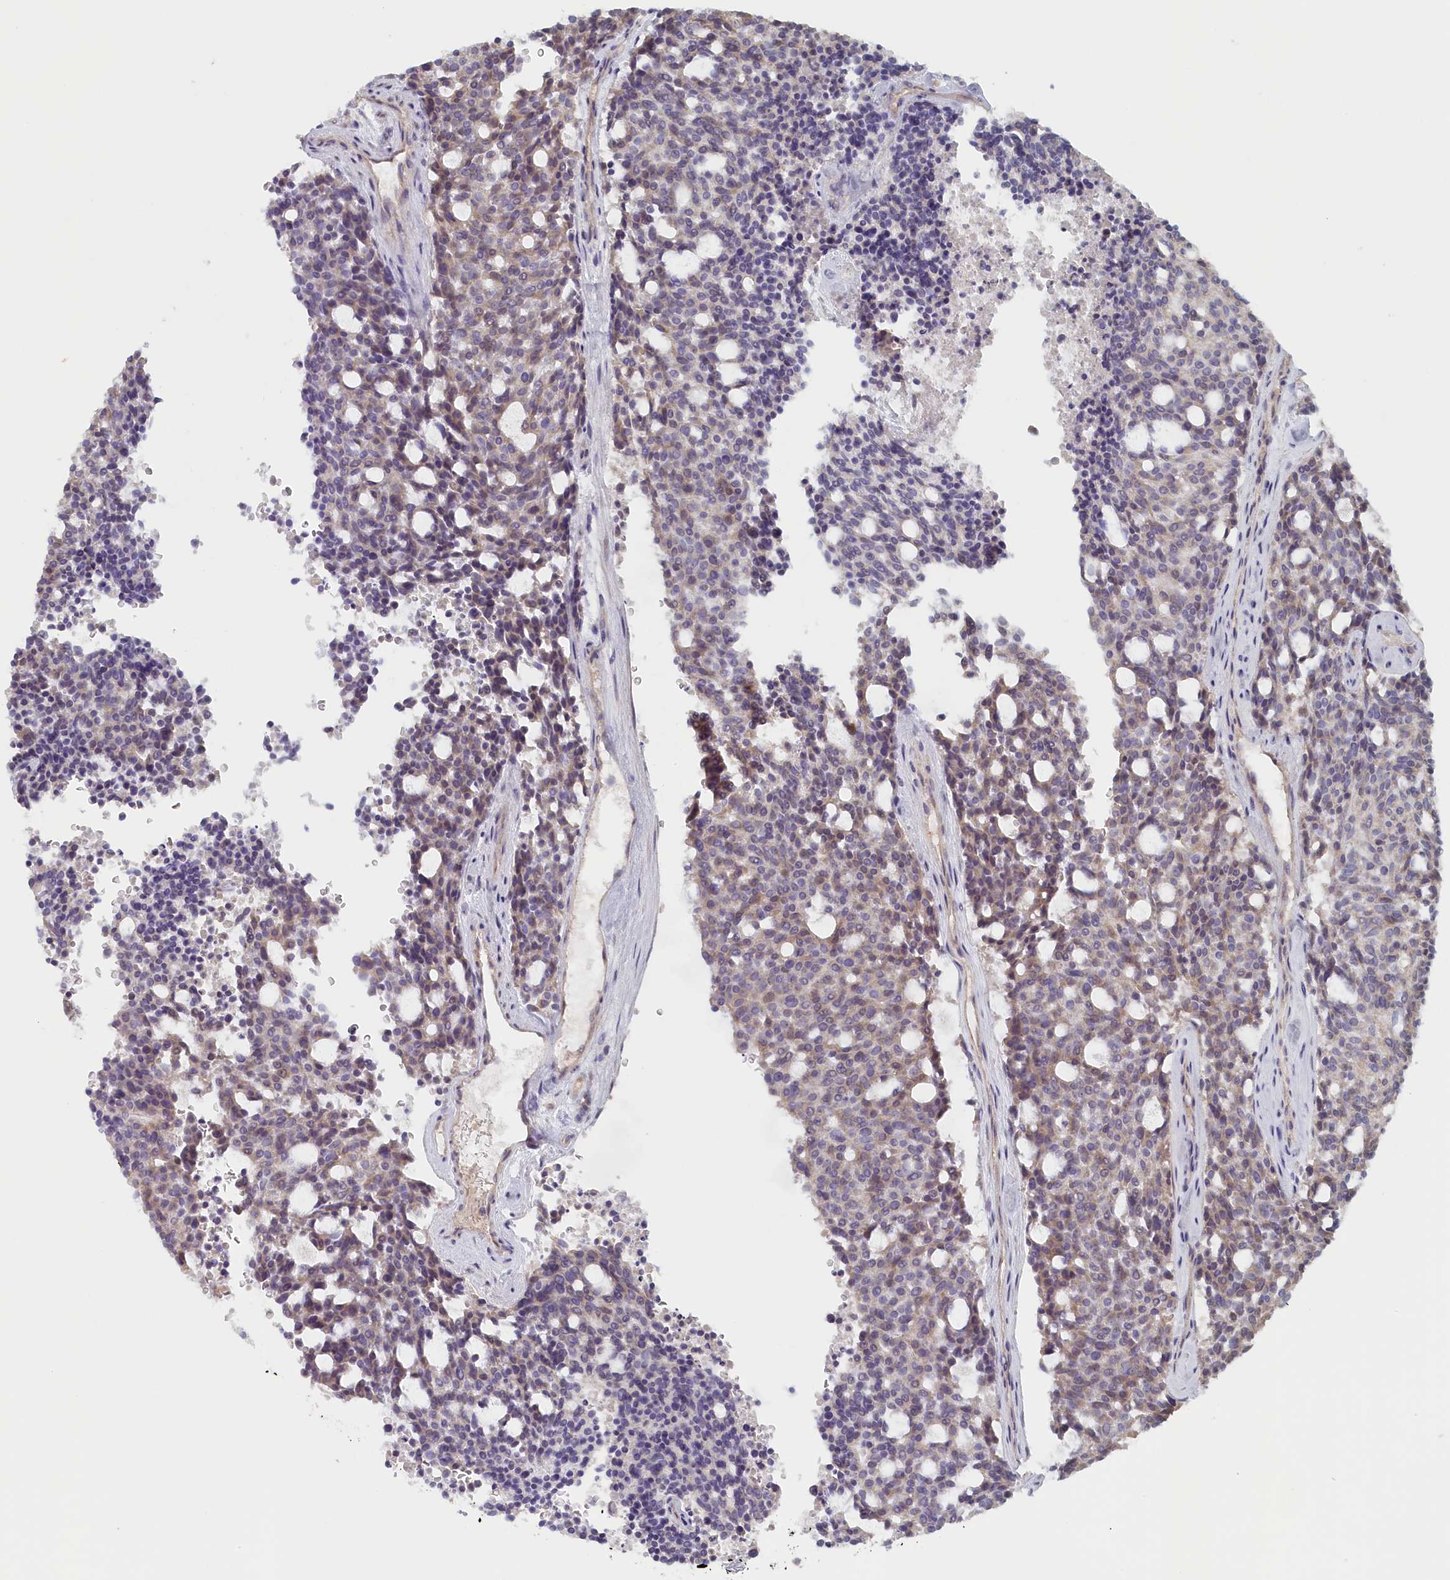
{"staining": {"intensity": "weak", "quantity": "<25%", "location": "cytoplasmic/membranous"}, "tissue": "carcinoid", "cell_type": "Tumor cells", "image_type": "cancer", "snomed": [{"axis": "morphology", "description": "Carcinoid, malignant, NOS"}, {"axis": "topography", "description": "Pancreas"}], "caption": "DAB immunohistochemical staining of carcinoid (malignant) exhibits no significant positivity in tumor cells.", "gene": "INTS4", "patient": {"sex": "female", "age": 54}}